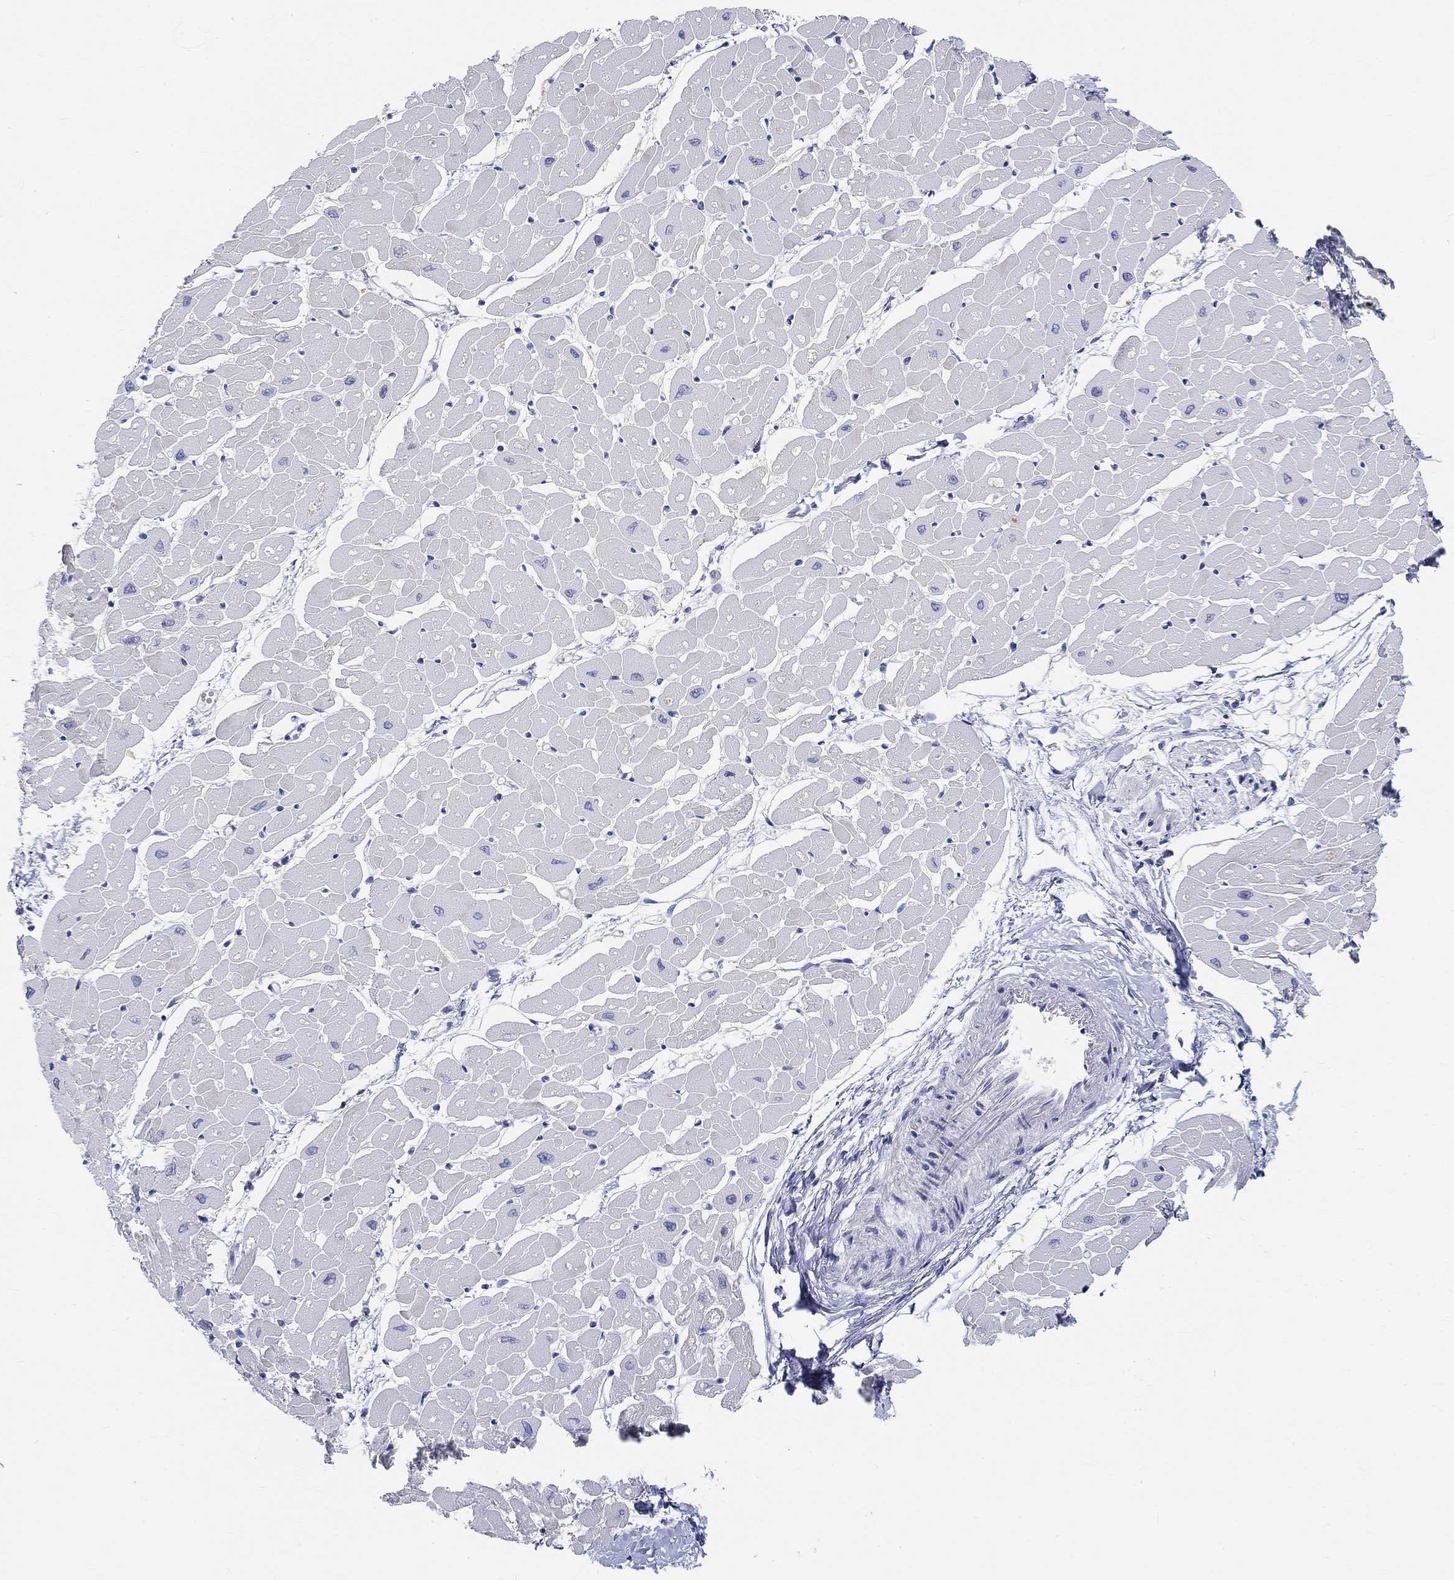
{"staining": {"intensity": "negative", "quantity": "none", "location": "none"}, "tissue": "heart muscle", "cell_type": "Cardiomyocytes", "image_type": "normal", "snomed": [{"axis": "morphology", "description": "Normal tissue, NOS"}, {"axis": "topography", "description": "Heart"}], "caption": "Immunohistochemistry of unremarkable heart muscle displays no staining in cardiomyocytes. The staining was performed using DAB (3,3'-diaminobenzidine) to visualize the protein expression in brown, while the nuclei were stained in blue with hematoxylin (Magnification: 20x).", "gene": "SNTG2", "patient": {"sex": "male", "age": 57}}